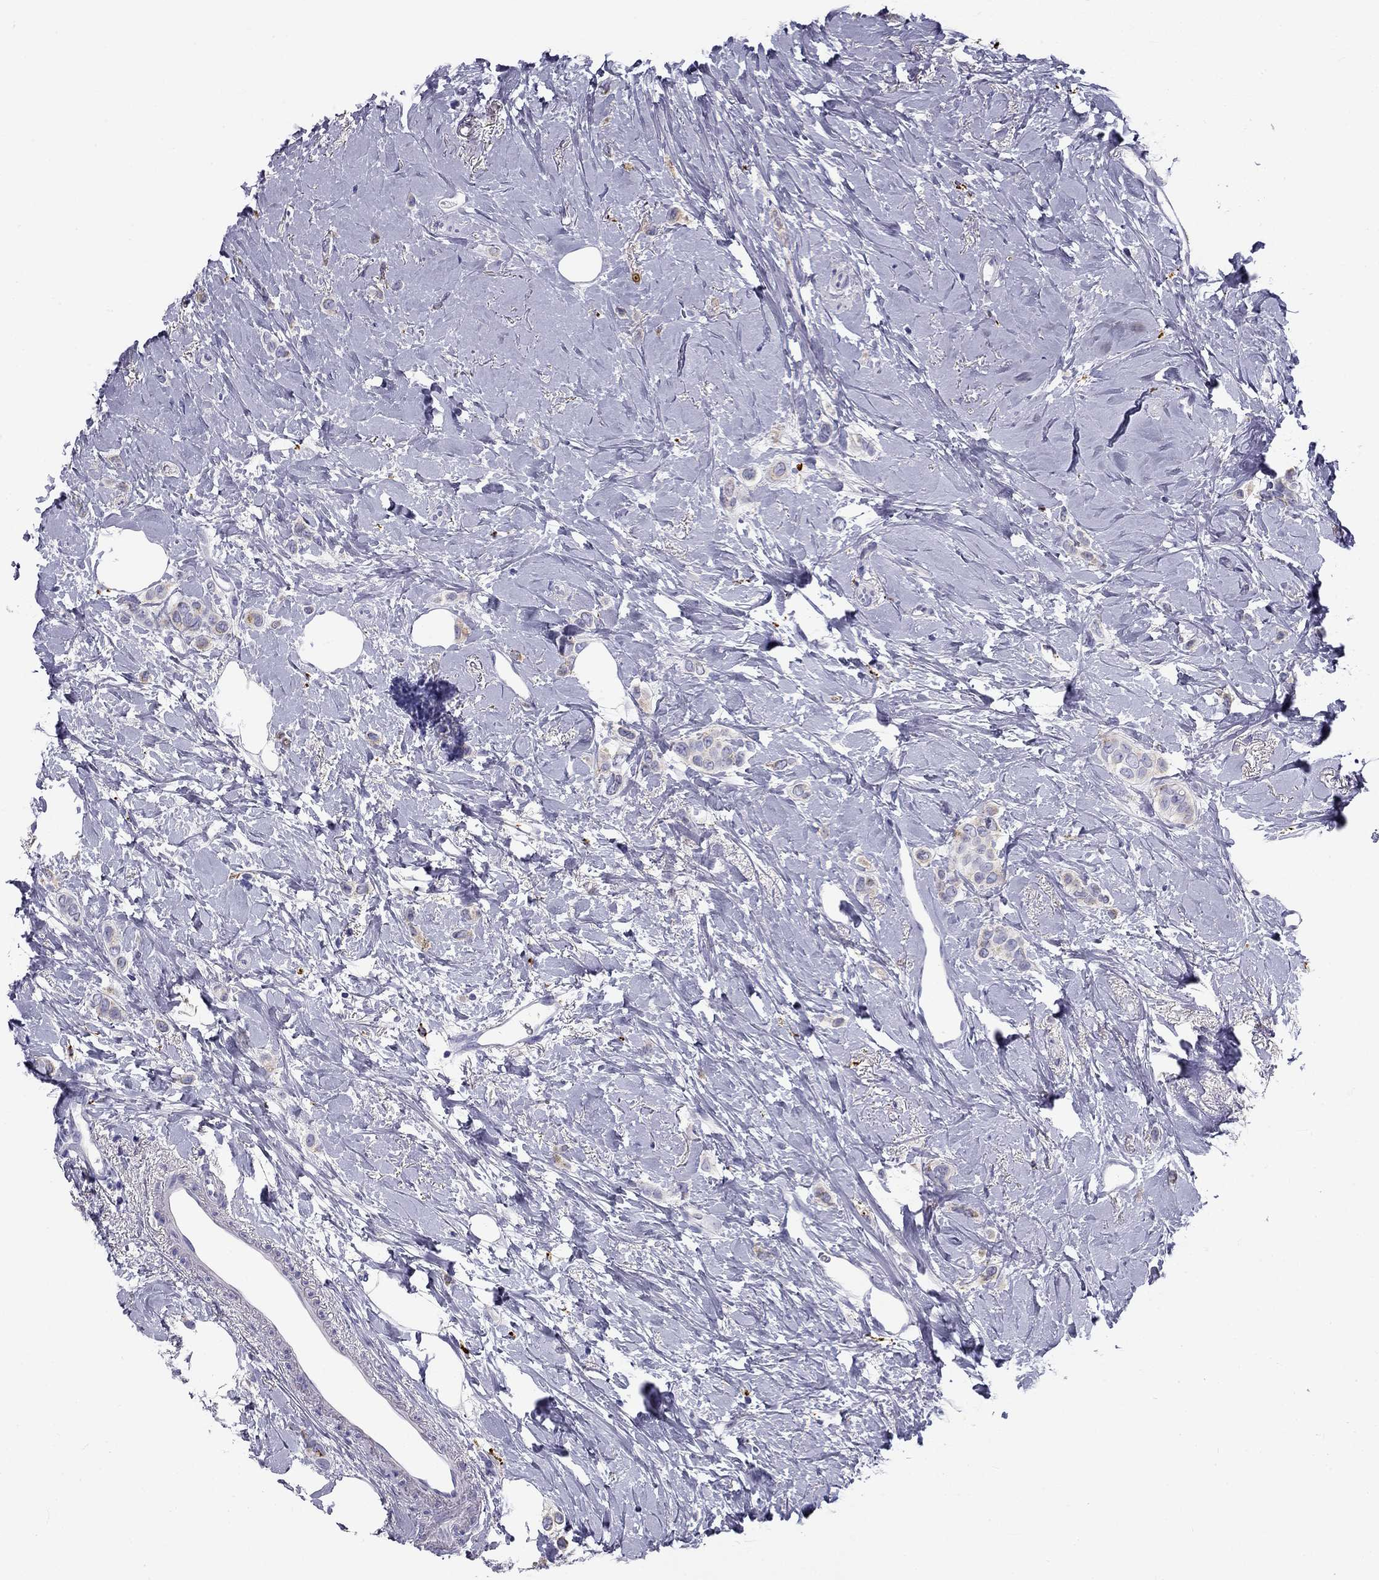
{"staining": {"intensity": "weak", "quantity": ">75%", "location": "cytoplasmic/membranous"}, "tissue": "breast cancer", "cell_type": "Tumor cells", "image_type": "cancer", "snomed": [{"axis": "morphology", "description": "Lobular carcinoma"}, {"axis": "topography", "description": "Breast"}], "caption": "Immunohistochemical staining of breast lobular carcinoma reveals low levels of weak cytoplasmic/membranous staining in about >75% of tumor cells.", "gene": "CLPSL2", "patient": {"sex": "female", "age": 66}}